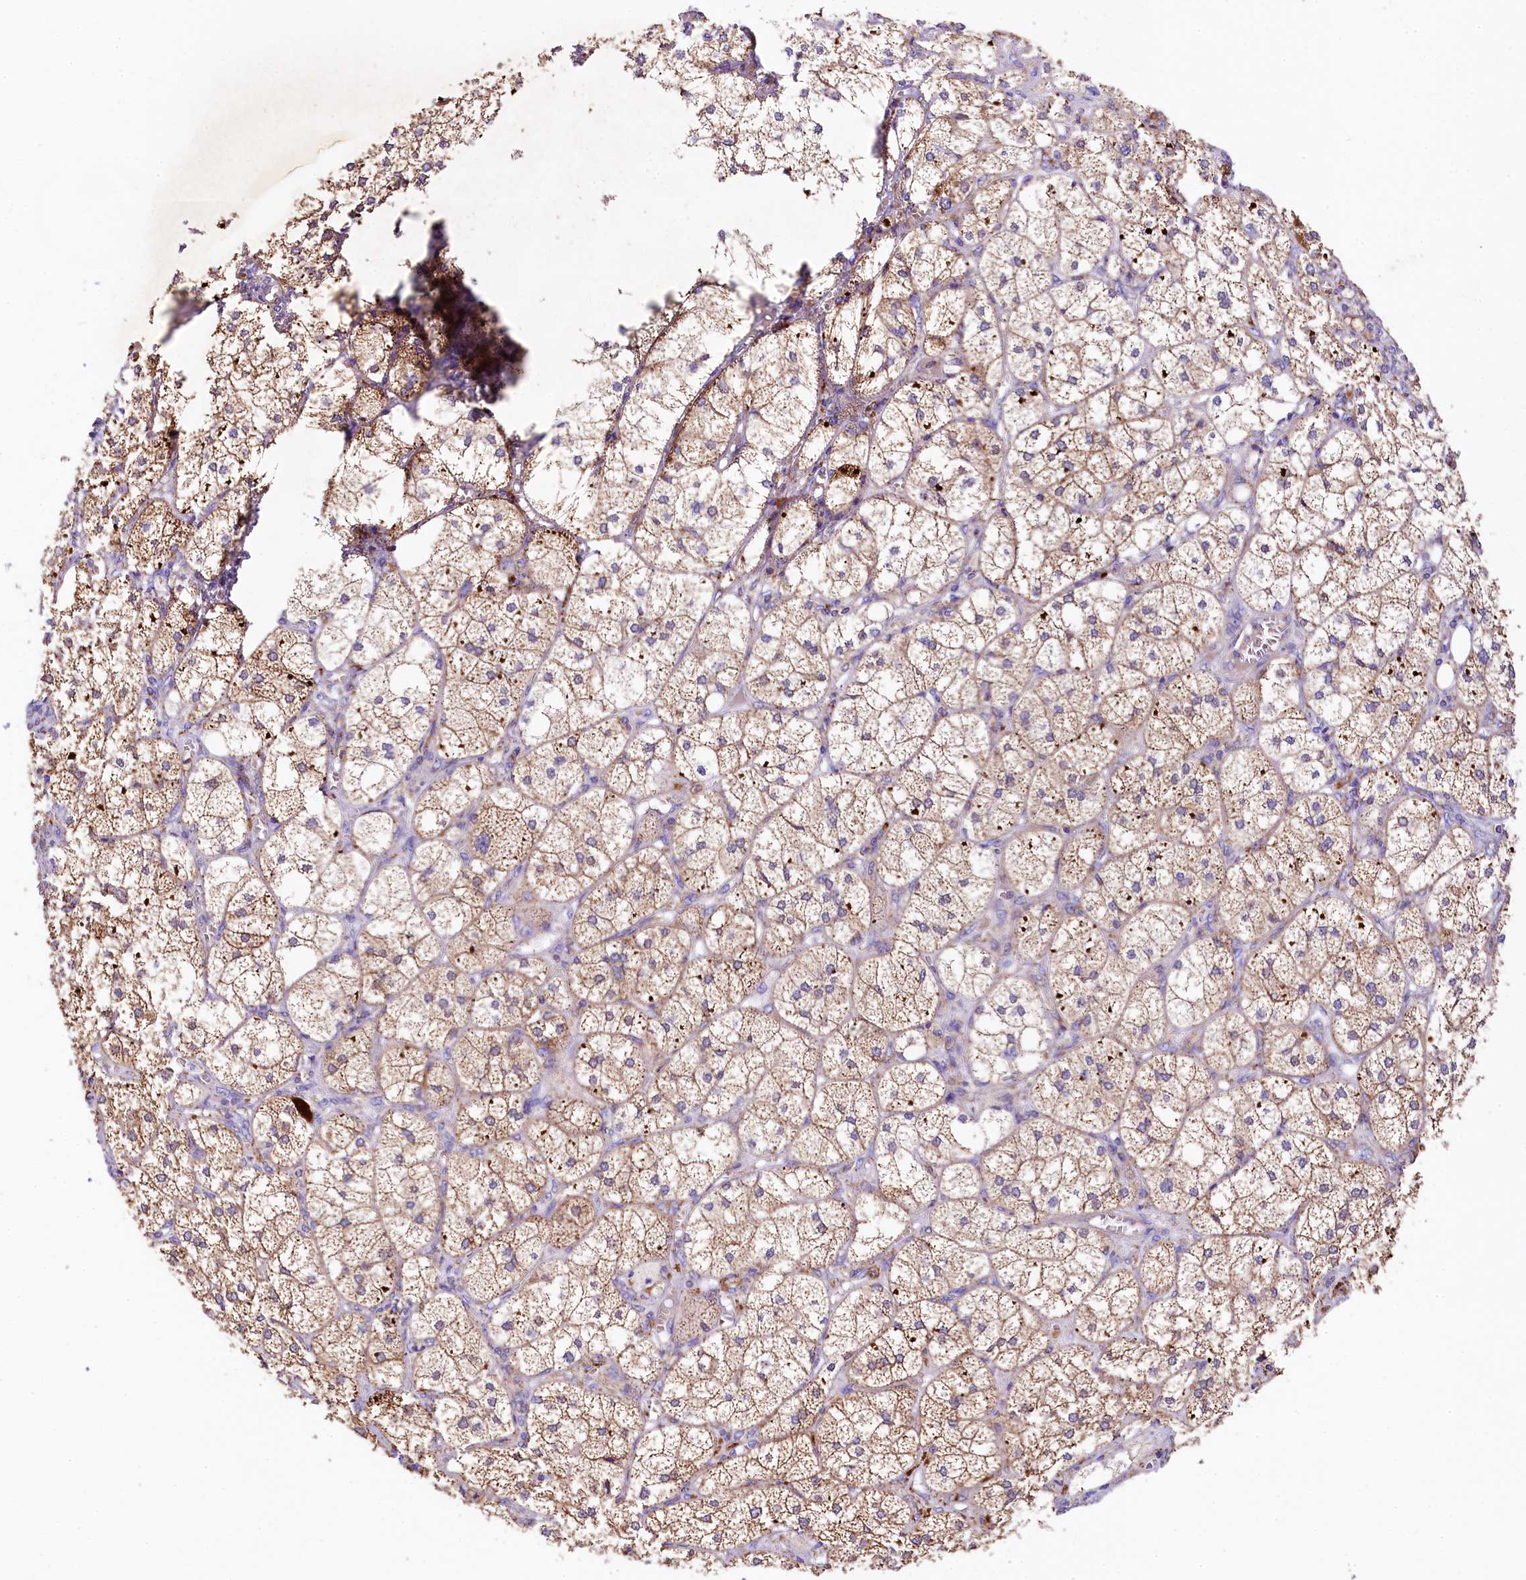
{"staining": {"intensity": "strong", "quantity": "25%-75%", "location": "cytoplasmic/membranous"}, "tissue": "adrenal gland", "cell_type": "Glandular cells", "image_type": "normal", "snomed": [{"axis": "morphology", "description": "Normal tissue, NOS"}, {"axis": "topography", "description": "Adrenal gland"}], "caption": "This micrograph exhibits immunohistochemistry staining of unremarkable adrenal gland, with high strong cytoplasmic/membranous staining in approximately 25%-75% of glandular cells.", "gene": "CLYBL", "patient": {"sex": "female", "age": 61}}